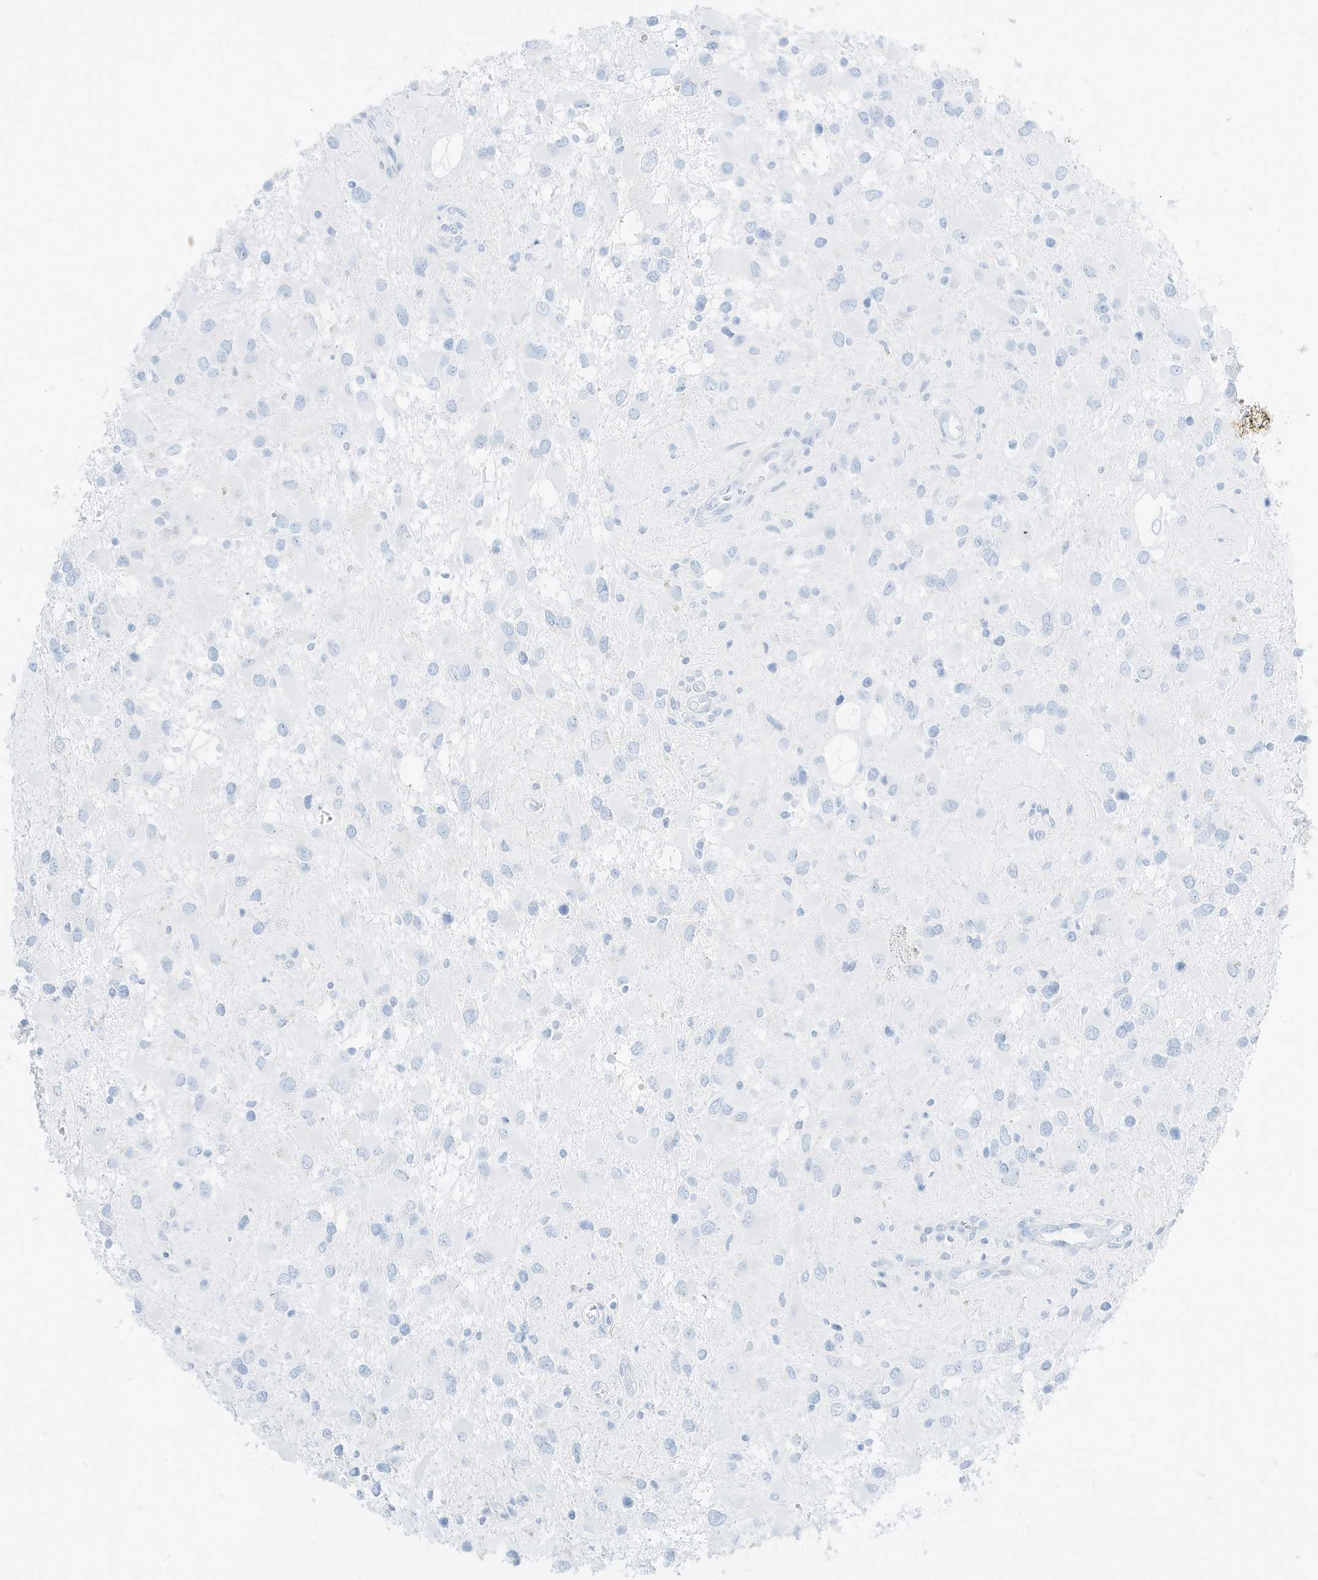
{"staining": {"intensity": "negative", "quantity": "none", "location": "none"}, "tissue": "glioma", "cell_type": "Tumor cells", "image_type": "cancer", "snomed": [{"axis": "morphology", "description": "Glioma, malignant, High grade"}, {"axis": "topography", "description": "Brain"}], "caption": "DAB immunohistochemical staining of human malignant glioma (high-grade) demonstrates no significant expression in tumor cells.", "gene": "SLC22A13", "patient": {"sex": "male", "age": 53}}